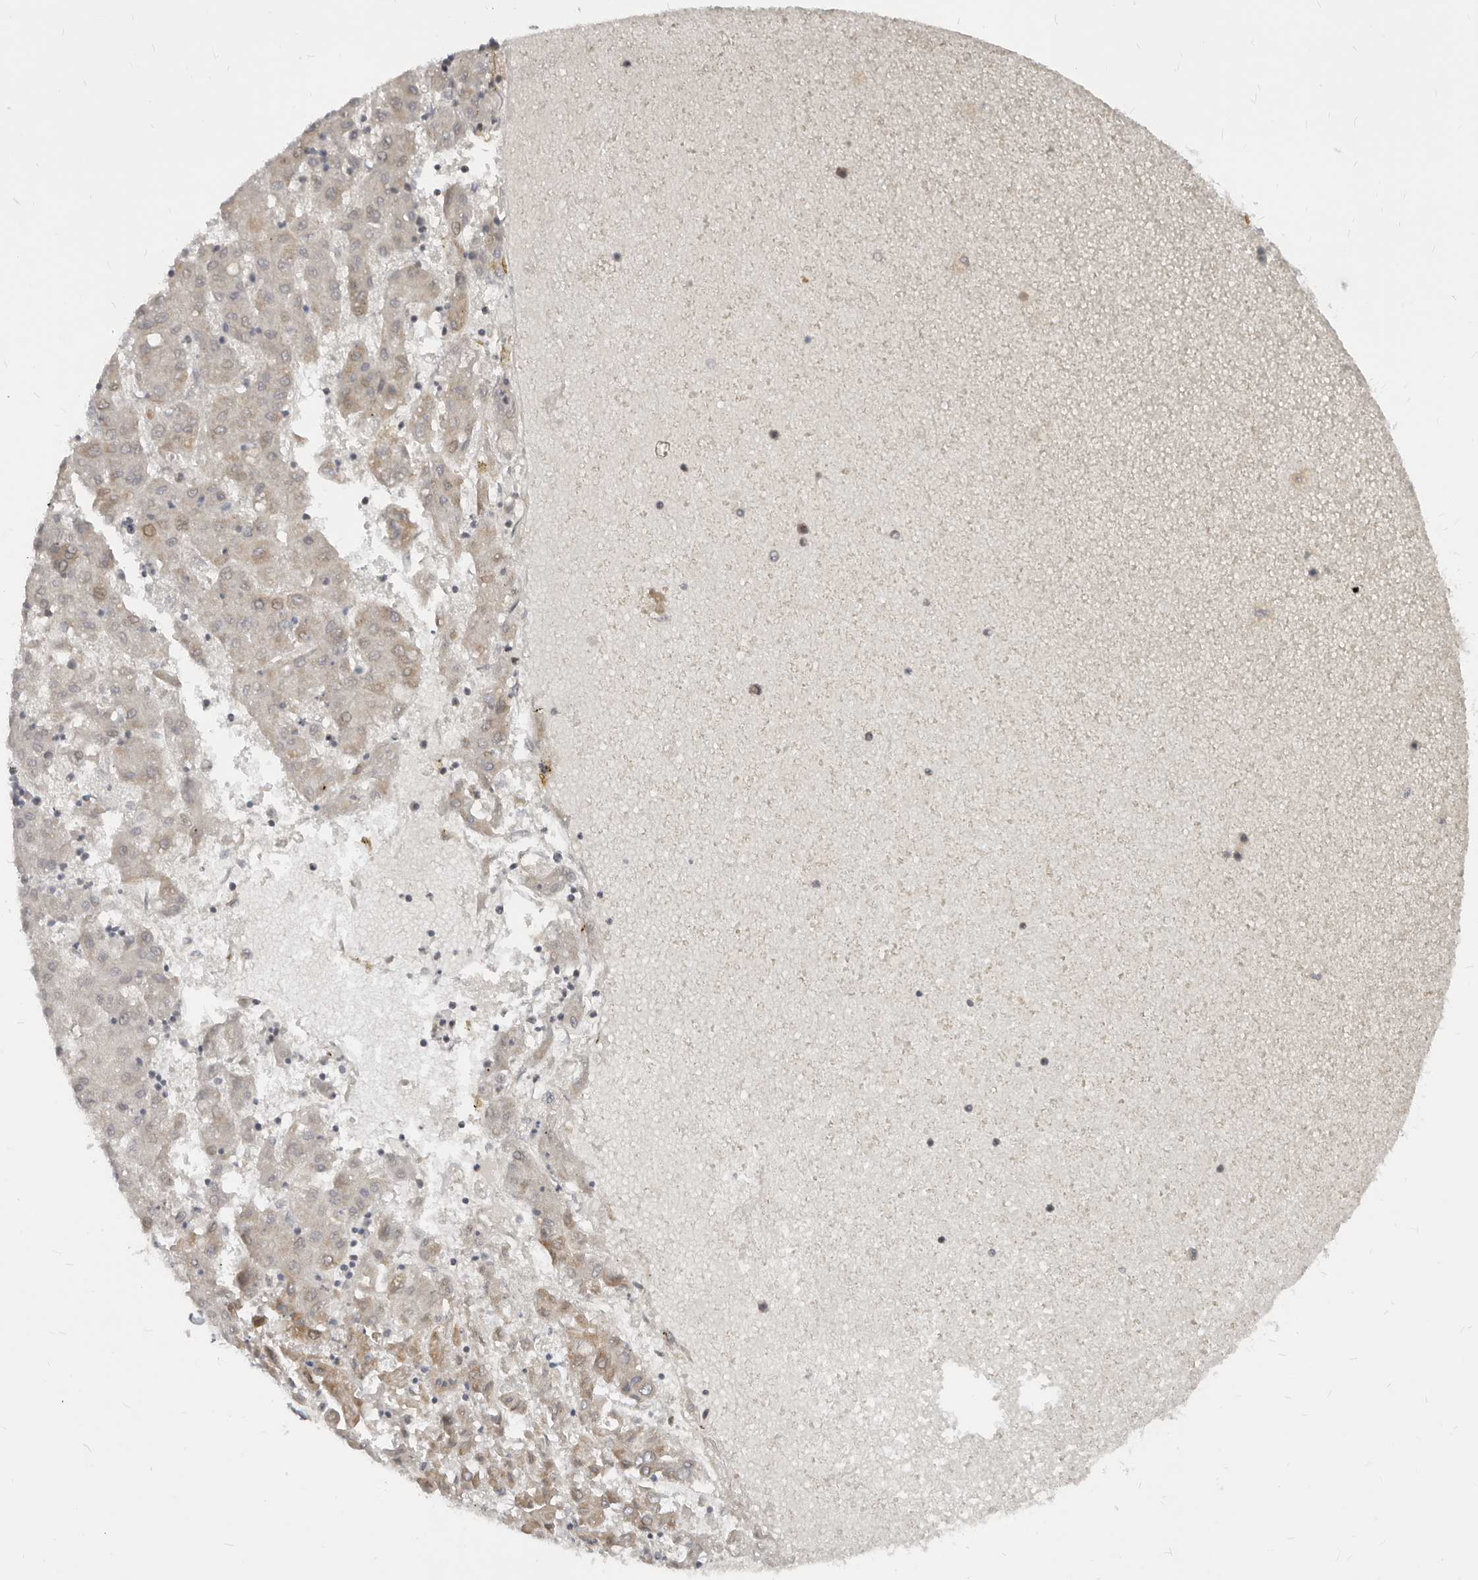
{"staining": {"intensity": "negative", "quantity": "none", "location": "none"}, "tissue": "liver cancer", "cell_type": "Tumor cells", "image_type": "cancer", "snomed": [{"axis": "morphology", "description": "Carcinoma, Hepatocellular, NOS"}, {"axis": "topography", "description": "Liver"}], "caption": "Immunohistochemical staining of hepatocellular carcinoma (liver) demonstrates no significant staining in tumor cells.", "gene": "NUP153", "patient": {"sex": "male", "age": 72}}